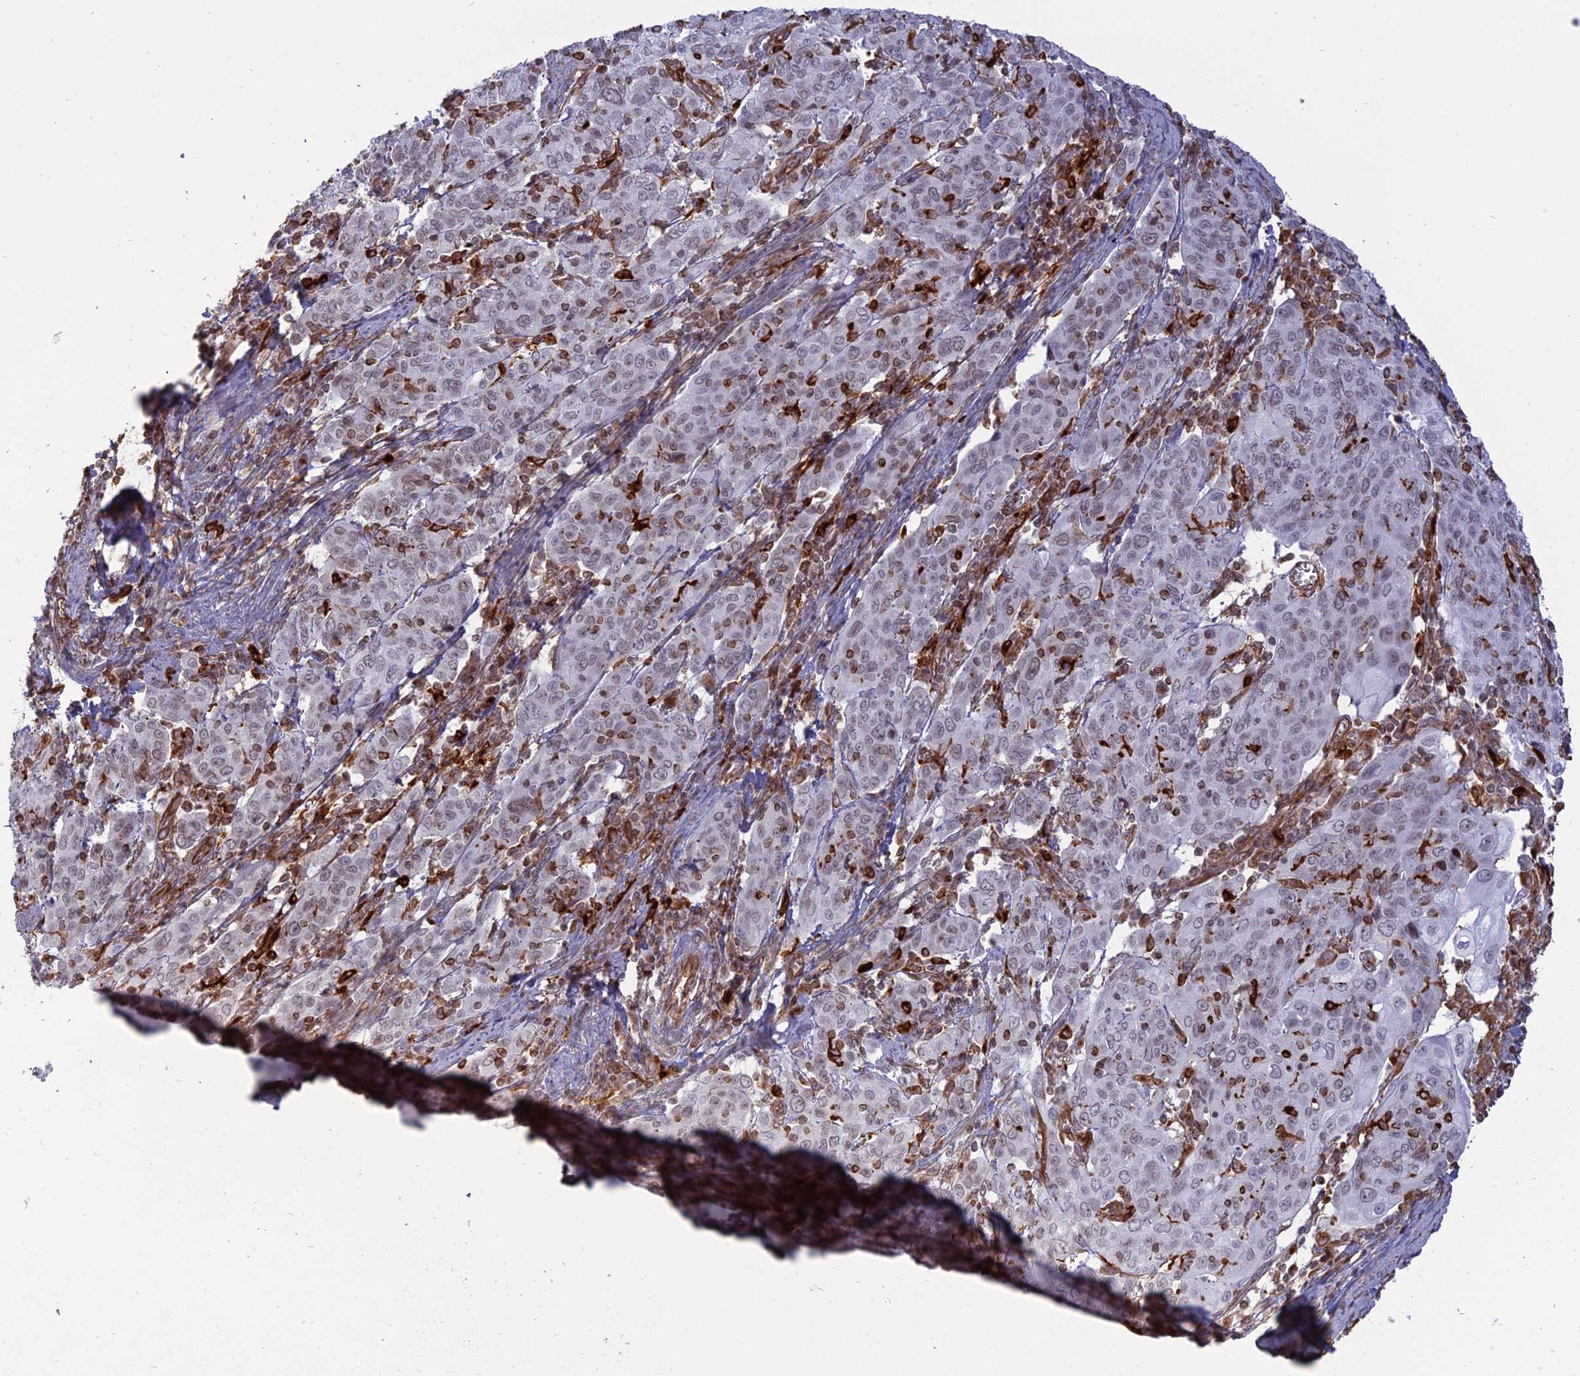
{"staining": {"intensity": "weak", "quantity": "<25%", "location": "nuclear"}, "tissue": "cervical cancer", "cell_type": "Tumor cells", "image_type": "cancer", "snomed": [{"axis": "morphology", "description": "Squamous cell carcinoma, NOS"}, {"axis": "topography", "description": "Cervix"}], "caption": "Cervical cancer was stained to show a protein in brown. There is no significant staining in tumor cells. Brightfield microscopy of immunohistochemistry stained with DAB (3,3'-diaminobenzidine) (brown) and hematoxylin (blue), captured at high magnification.", "gene": "APOBR", "patient": {"sex": "female", "age": 67}}